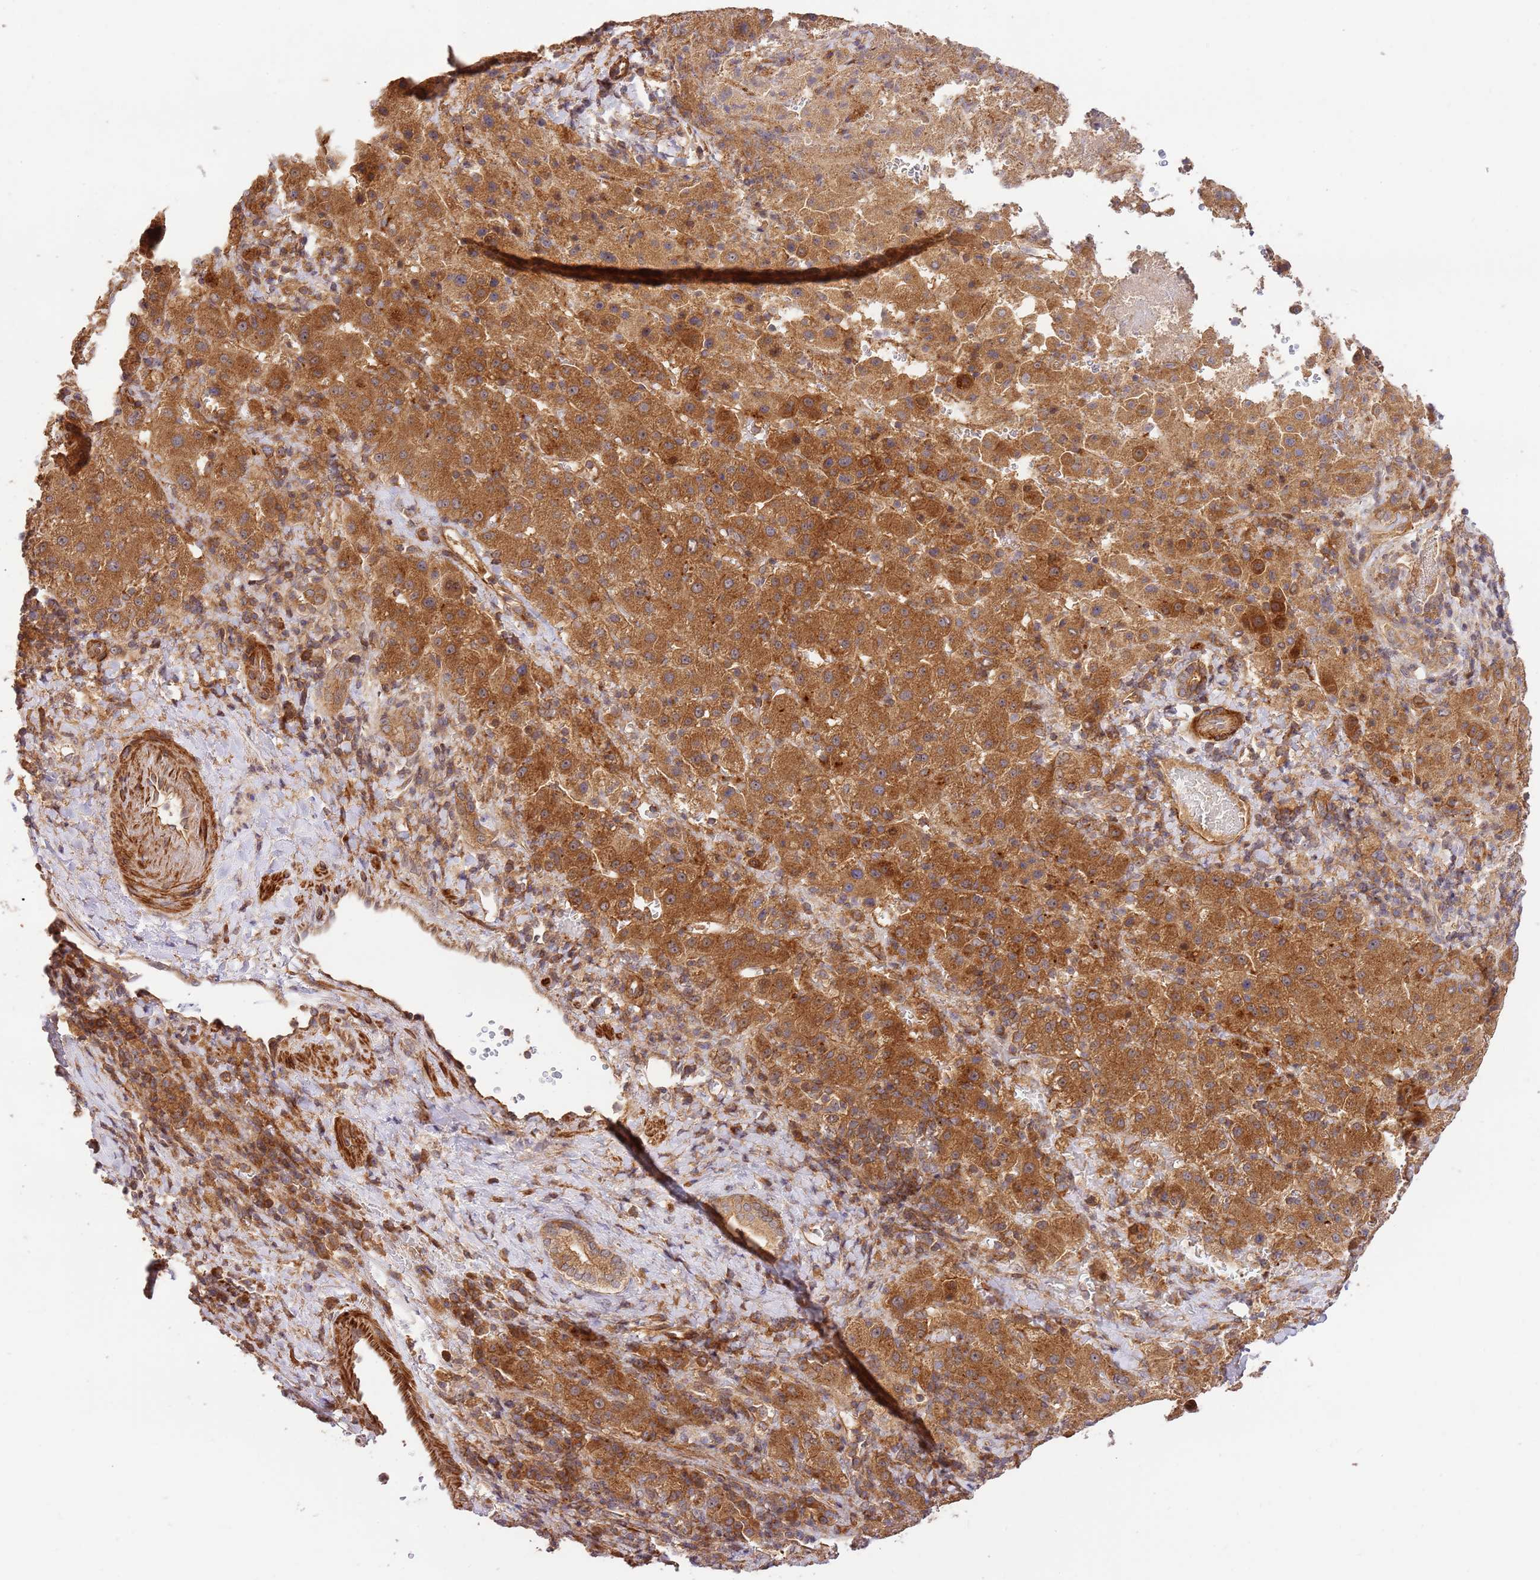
{"staining": {"intensity": "strong", "quantity": ">75%", "location": "cytoplasmic/membranous"}, "tissue": "liver cancer", "cell_type": "Tumor cells", "image_type": "cancer", "snomed": [{"axis": "morphology", "description": "Carcinoma, Hepatocellular, NOS"}, {"axis": "topography", "description": "Liver"}], "caption": "A brown stain highlights strong cytoplasmic/membranous staining of a protein in human liver cancer tumor cells.", "gene": "GAREM1", "patient": {"sex": "female", "age": 58}}